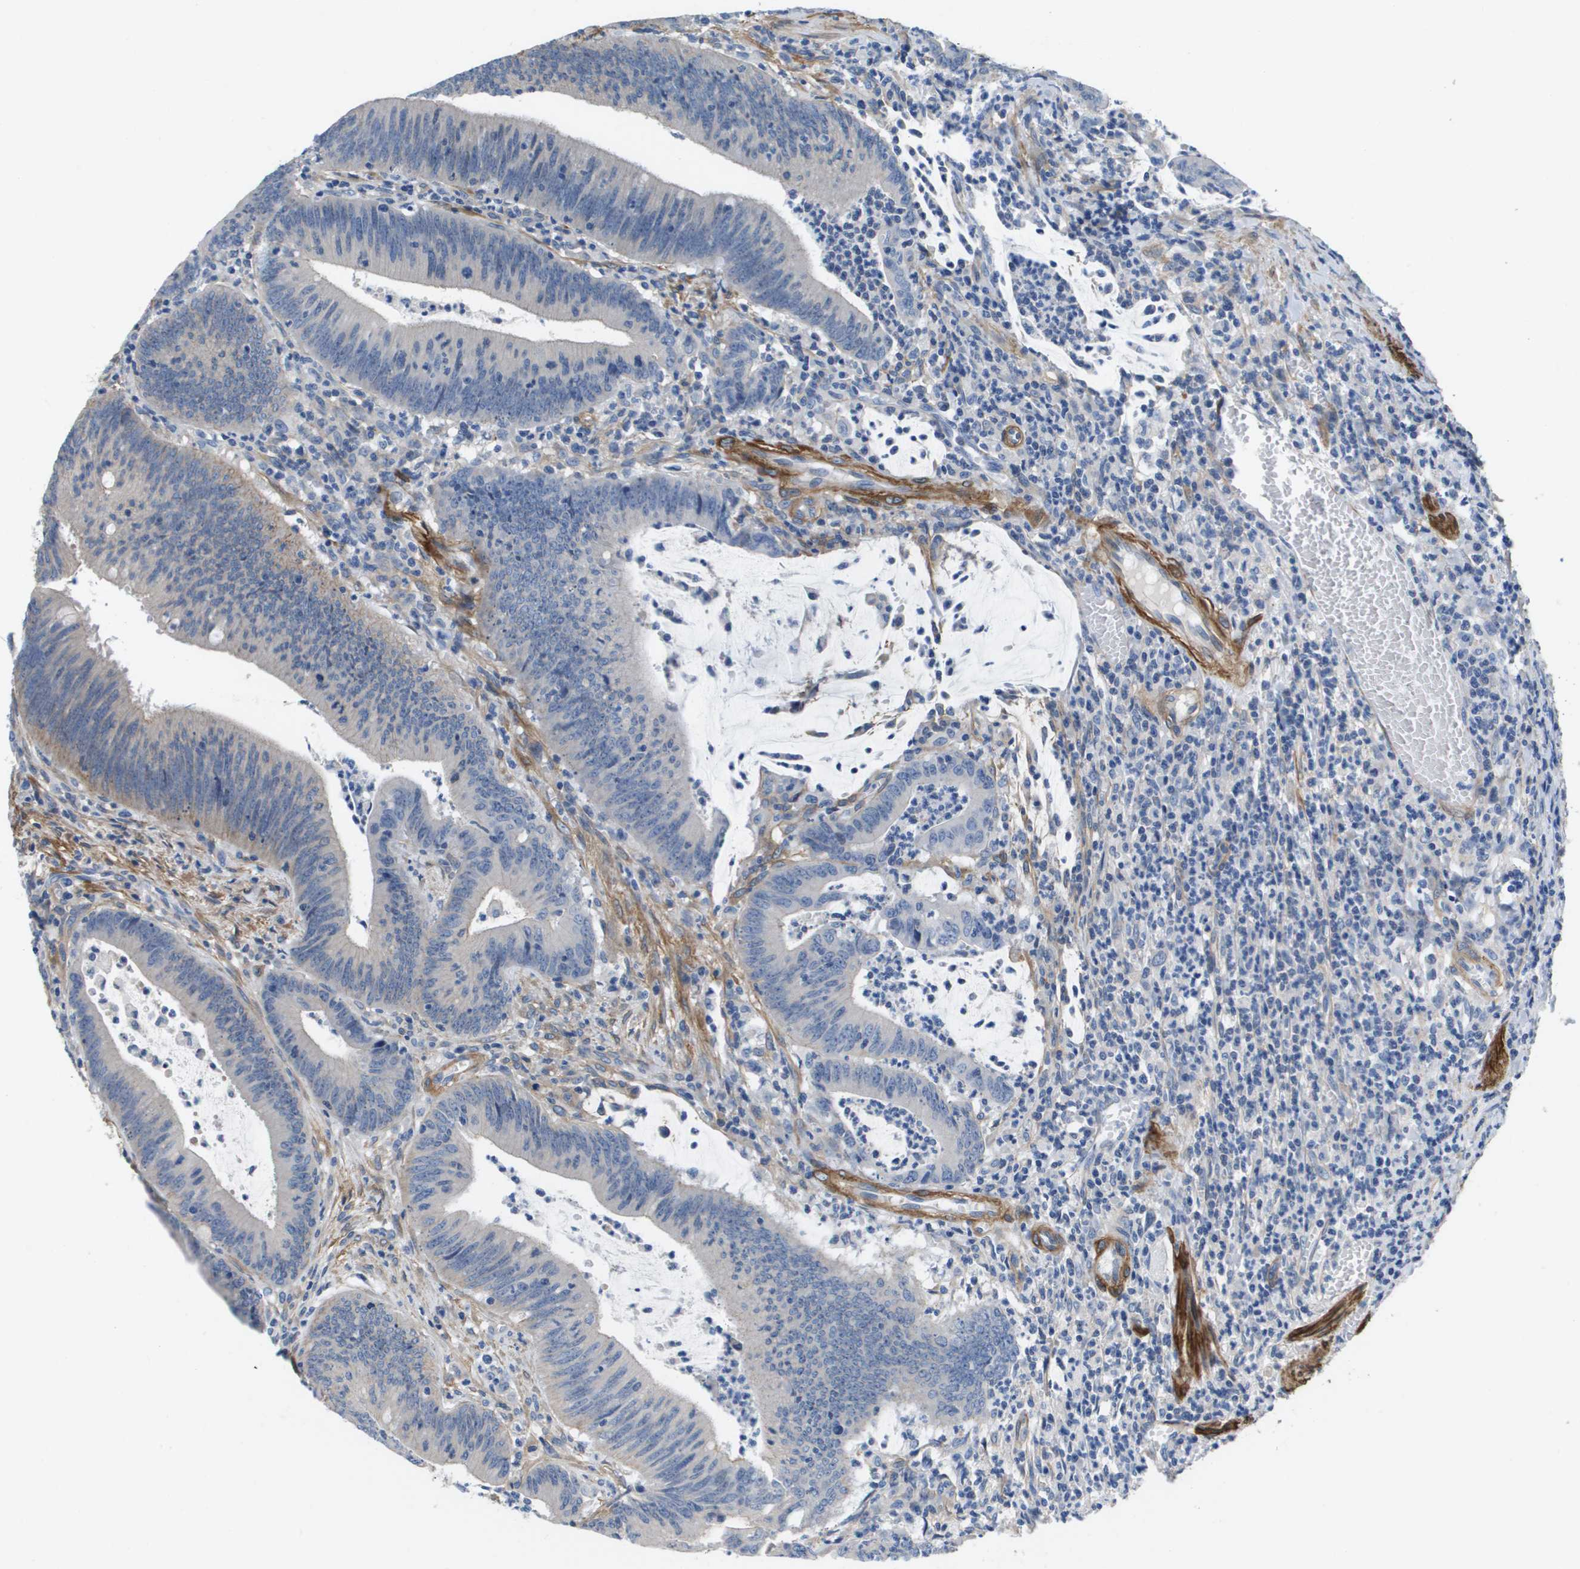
{"staining": {"intensity": "negative", "quantity": "none", "location": "none"}, "tissue": "colorectal cancer", "cell_type": "Tumor cells", "image_type": "cancer", "snomed": [{"axis": "morphology", "description": "Normal tissue, NOS"}, {"axis": "morphology", "description": "Adenocarcinoma, NOS"}, {"axis": "topography", "description": "Rectum"}], "caption": "Tumor cells show no significant protein expression in adenocarcinoma (colorectal). (DAB (3,3'-diaminobenzidine) immunohistochemistry (IHC) visualized using brightfield microscopy, high magnification).", "gene": "LPP", "patient": {"sex": "female", "age": 66}}